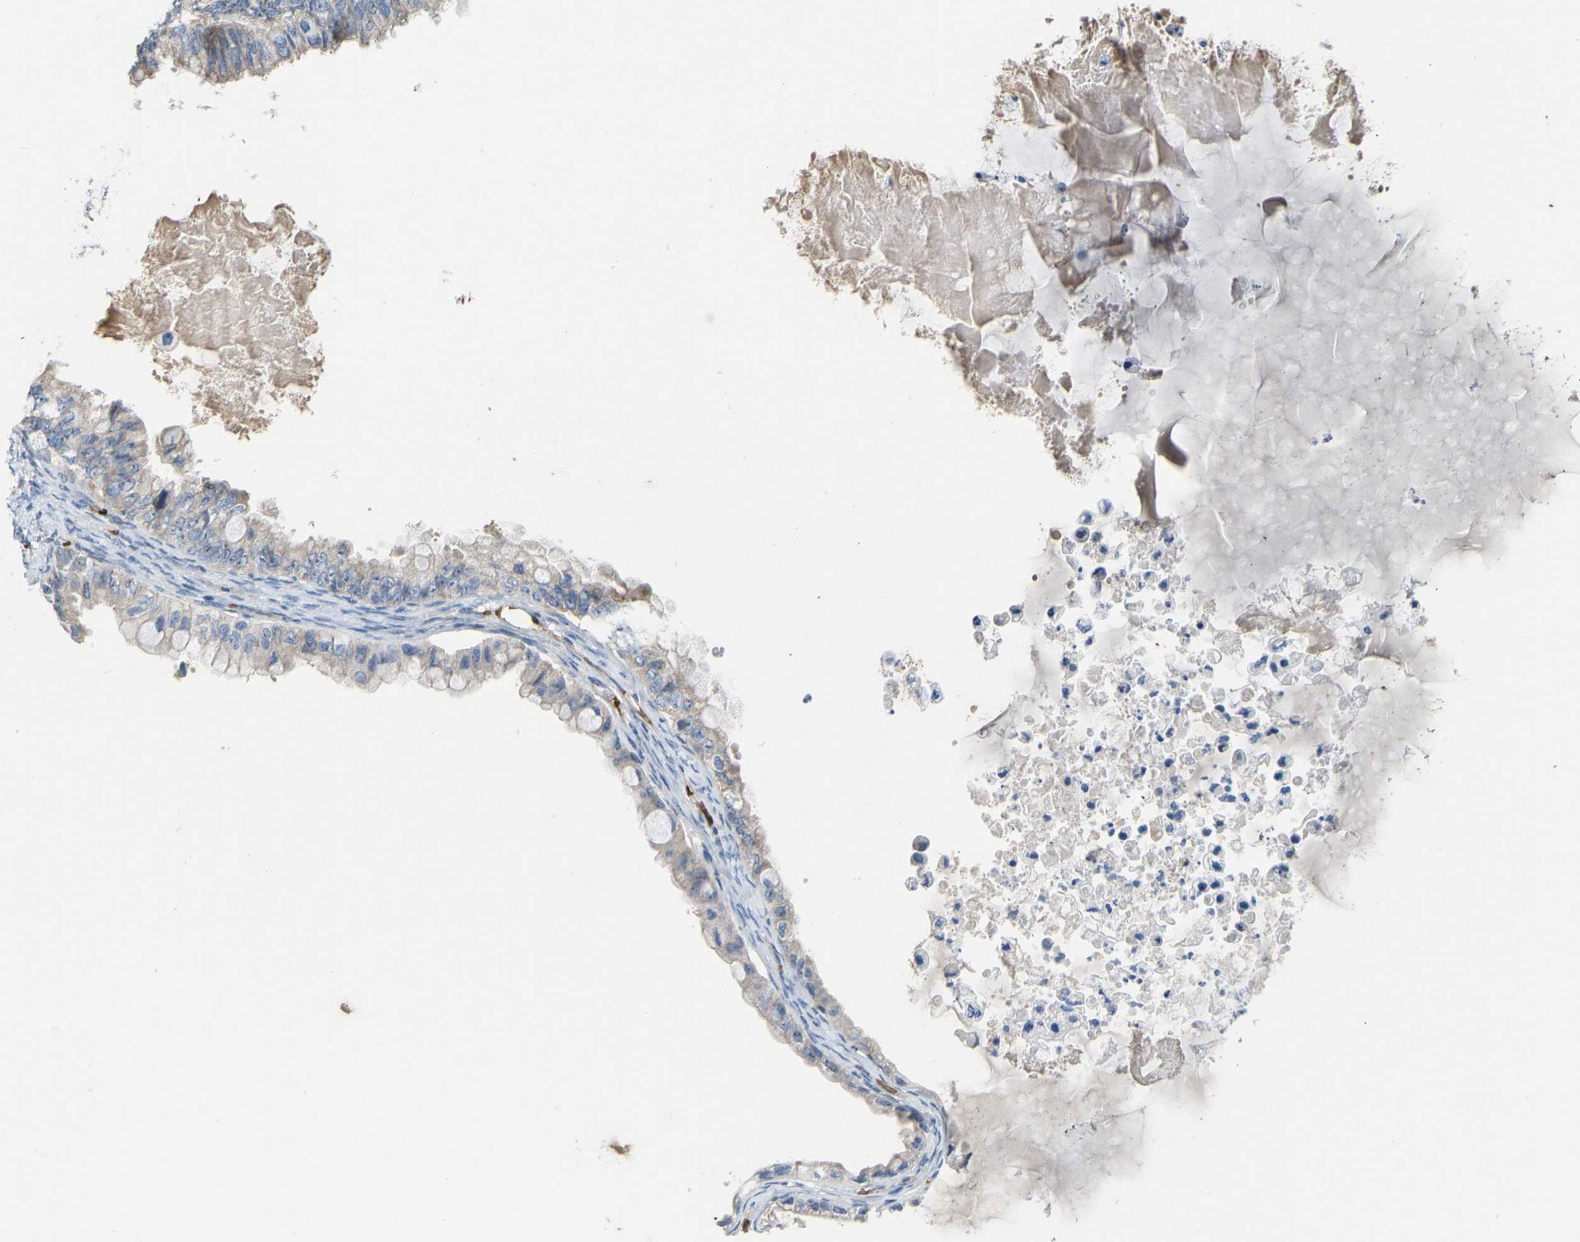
{"staining": {"intensity": "weak", "quantity": "<25%", "location": "cytoplasmic/membranous"}, "tissue": "ovarian cancer", "cell_type": "Tumor cells", "image_type": "cancer", "snomed": [{"axis": "morphology", "description": "Cystadenocarcinoma, mucinous, NOS"}, {"axis": "topography", "description": "Ovary"}], "caption": "This is a image of immunohistochemistry (IHC) staining of ovarian cancer, which shows no positivity in tumor cells. The staining was performed using DAB (3,3'-diaminobenzidine) to visualize the protein expression in brown, while the nuclei were stained in blue with hematoxylin (Magnification: 20x).", "gene": "PIGS", "patient": {"sex": "female", "age": 80}}